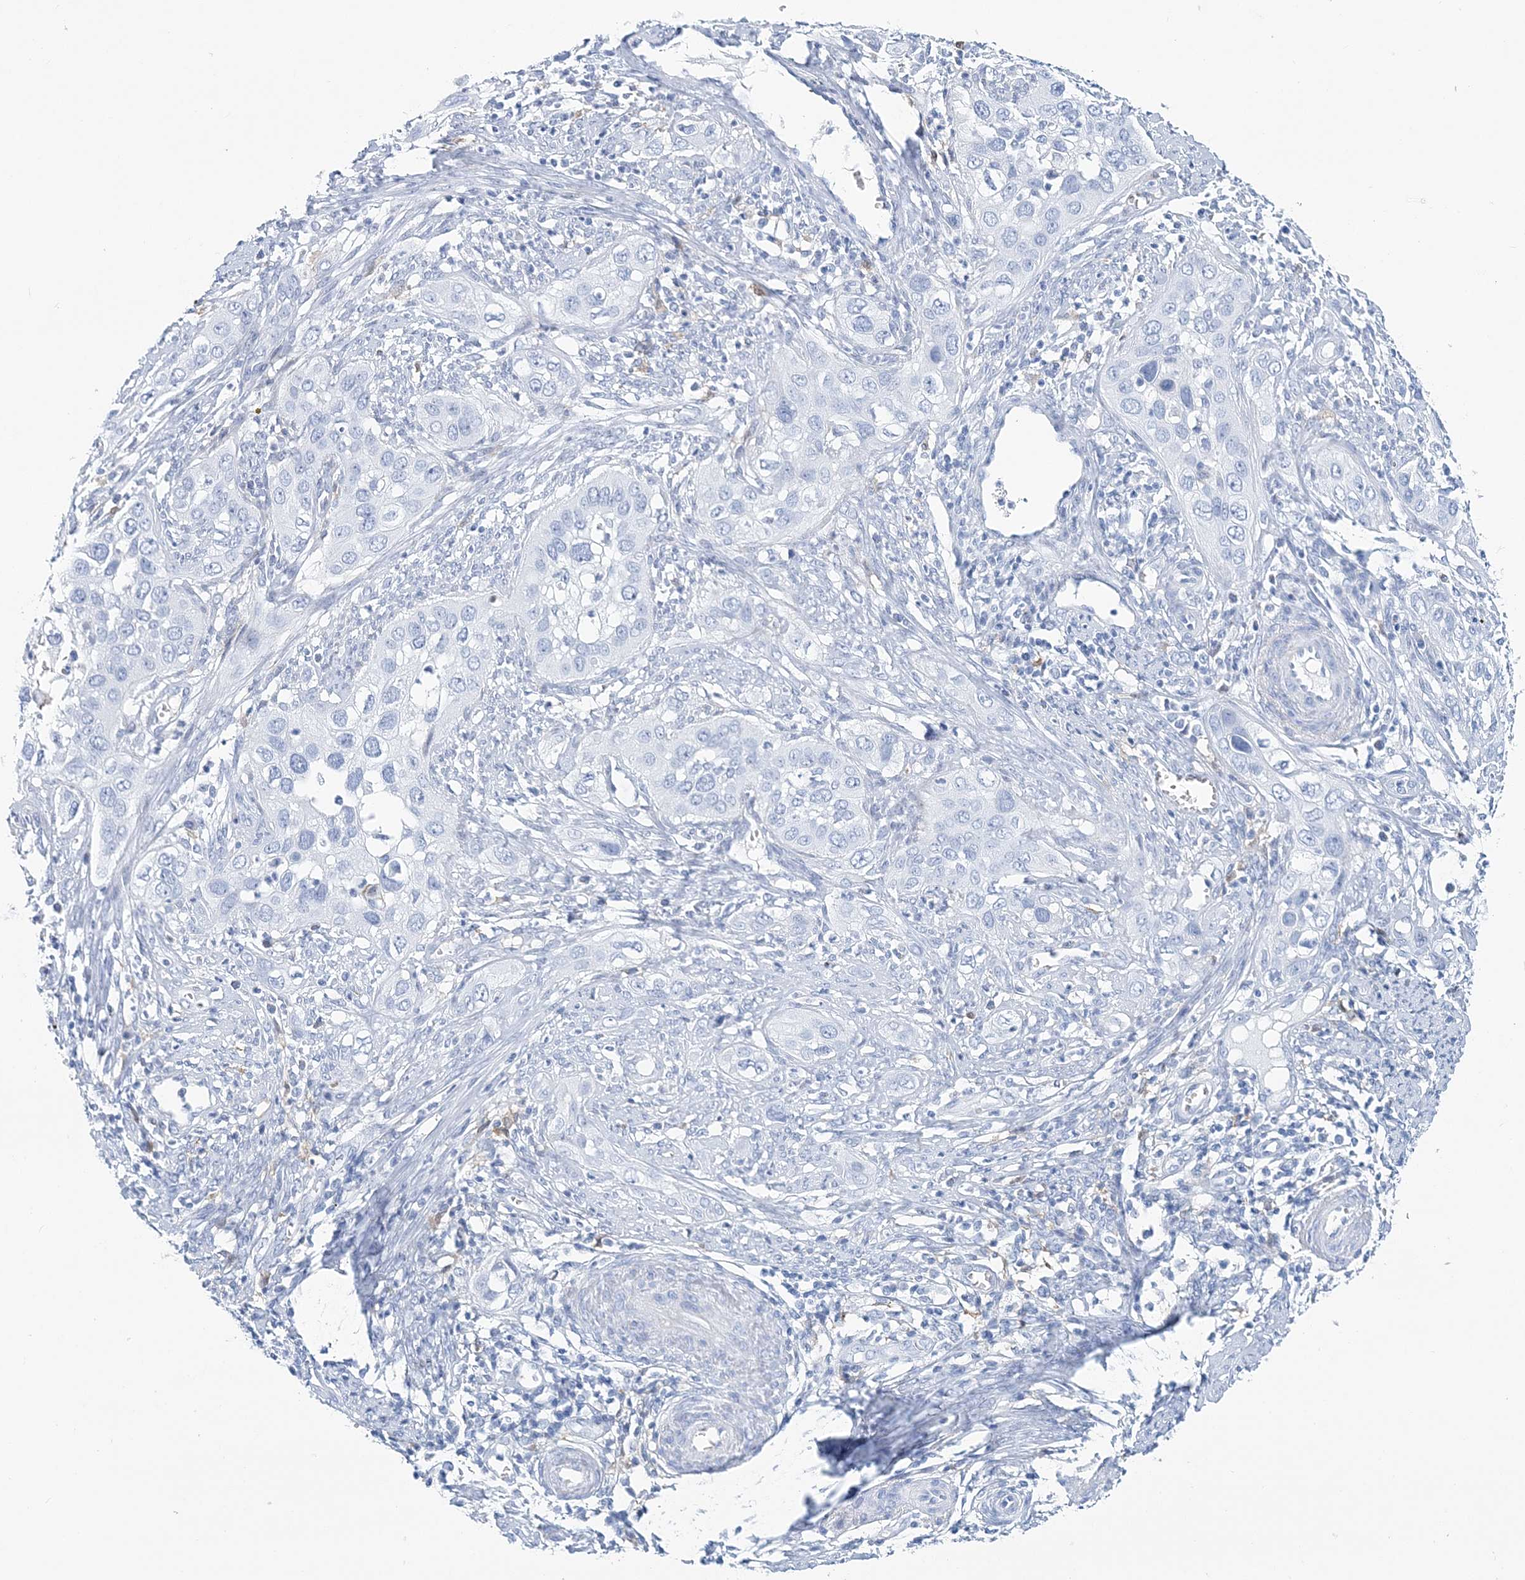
{"staining": {"intensity": "negative", "quantity": "none", "location": "none"}, "tissue": "cervical cancer", "cell_type": "Tumor cells", "image_type": "cancer", "snomed": [{"axis": "morphology", "description": "Squamous cell carcinoma, NOS"}, {"axis": "topography", "description": "Cervix"}], "caption": "Photomicrograph shows no protein expression in tumor cells of squamous cell carcinoma (cervical) tissue.", "gene": "NKX6-1", "patient": {"sex": "female", "age": 34}}